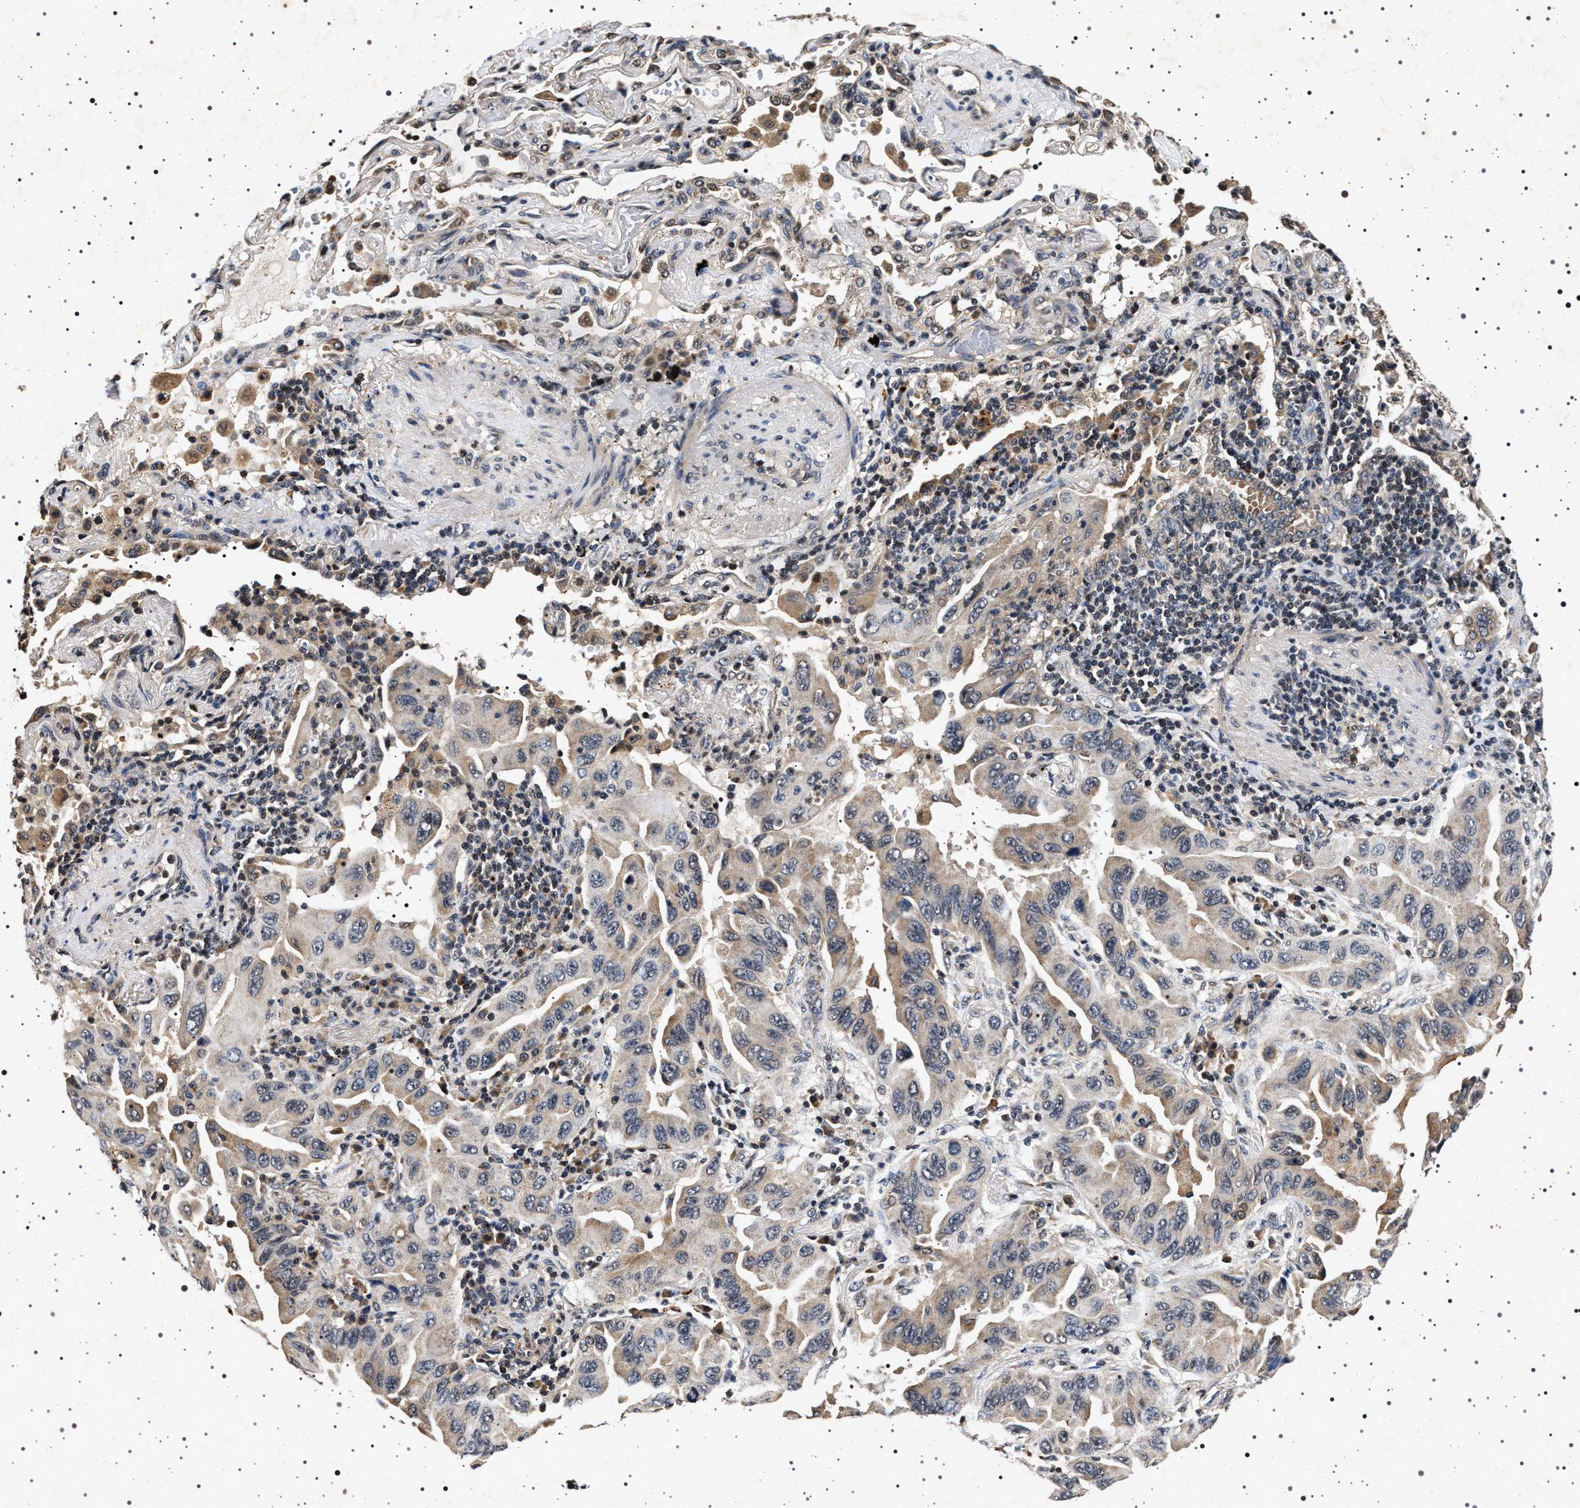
{"staining": {"intensity": "weak", "quantity": "<25%", "location": "cytoplasmic/membranous"}, "tissue": "lung cancer", "cell_type": "Tumor cells", "image_type": "cancer", "snomed": [{"axis": "morphology", "description": "Adenocarcinoma, NOS"}, {"axis": "topography", "description": "Lung"}], "caption": "Immunohistochemistry of lung cancer (adenocarcinoma) demonstrates no staining in tumor cells. (DAB immunohistochemistry (IHC) with hematoxylin counter stain).", "gene": "CDKN1B", "patient": {"sex": "female", "age": 65}}